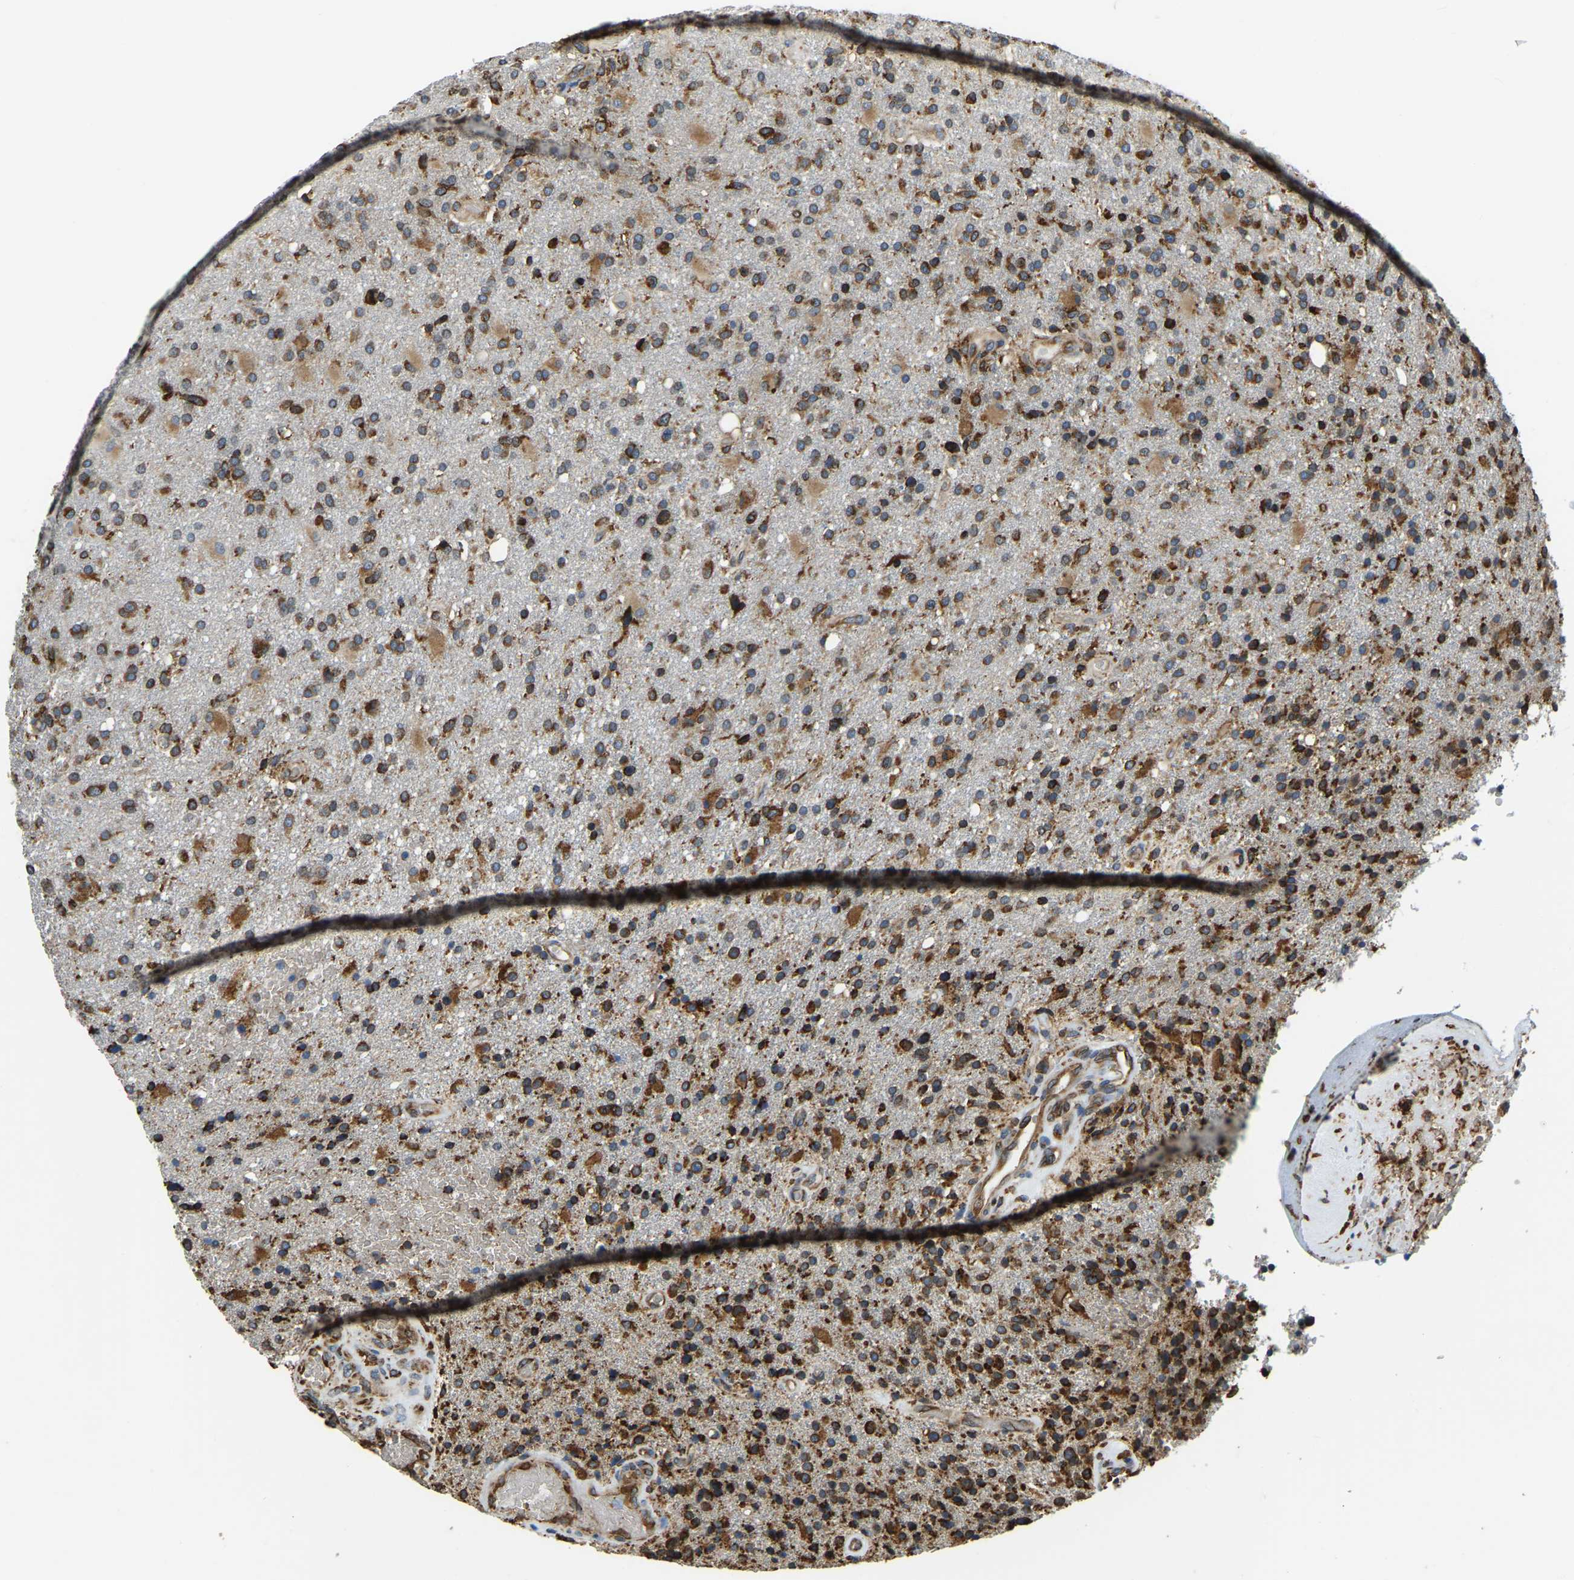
{"staining": {"intensity": "strong", "quantity": "25%-75%", "location": "cytoplasmic/membranous"}, "tissue": "glioma", "cell_type": "Tumor cells", "image_type": "cancer", "snomed": [{"axis": "morphology", "description": "Glioma, malignant, High grade"}, {"axis": "topography", "description": "Brain"}], "caption": "This image reveals immunohistochemistry staining of human glioma, with high strong cytoplasmic/membranous positivity in approximately 25%-75% of tumor cells.", "gene": "RNF115", "patient": {"sex": "male", "age": 72}}